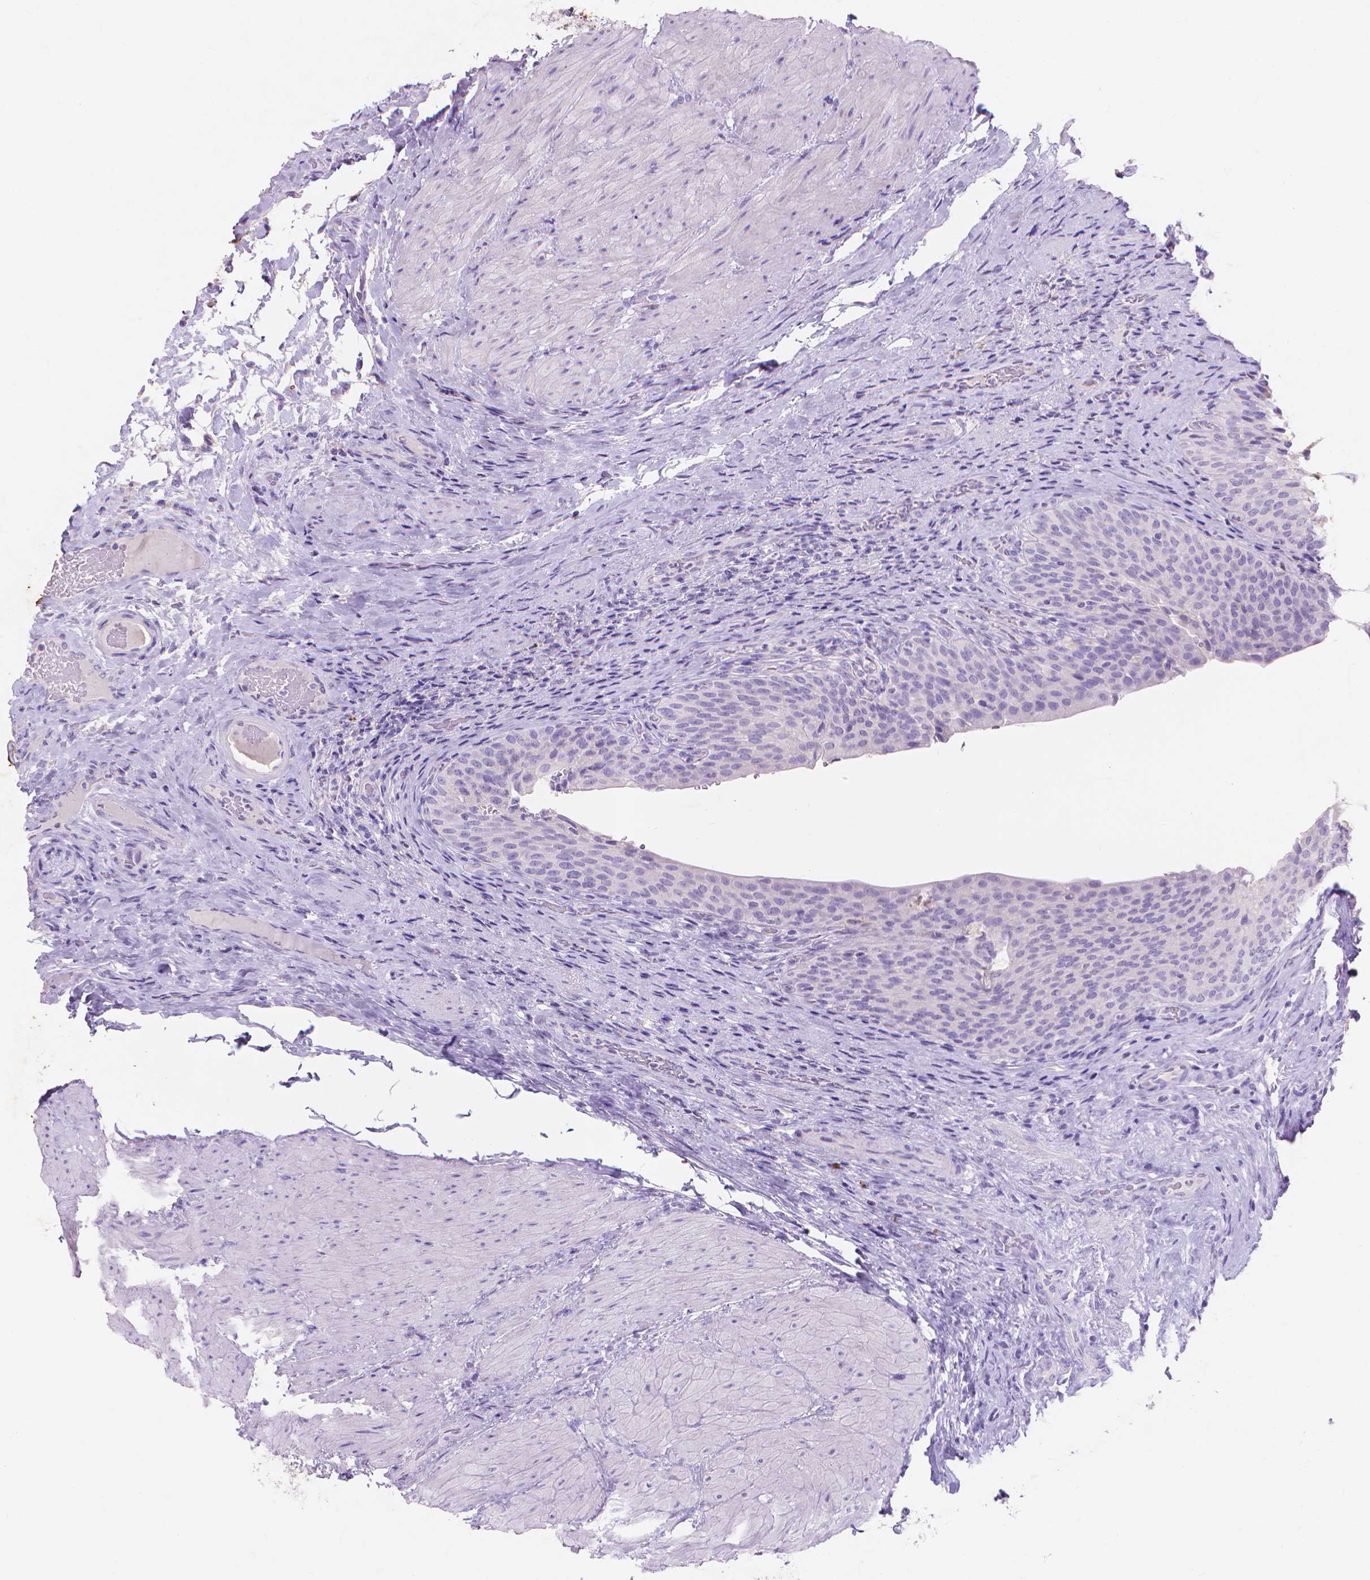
{"staining": {"intensity": "negative", "quantity": "none", "location": "none"}, "tissue": "urinary bladder", "cell_type": "Urothelial cells", "image_type": "normal", "snomed": [{"axis": "morphology", "description": "Normal tissue, NOS"}, {"axis": "topography", "description": "Urinary bladder"}, {"axis": "topography", "description": "Peripheral nerve tissue"}], "caption": "Immunohistochemistry (IHC) histopathology image of benign urinary bladder: urinary bladder stained with DAB exhibits no significant protein expression in urothelial cells. (Immunohistochemistry (IHC), brightfield microscopy, high magnification).", "gene": "MMP11", "patient": {"sex": "male", "age": 66}}